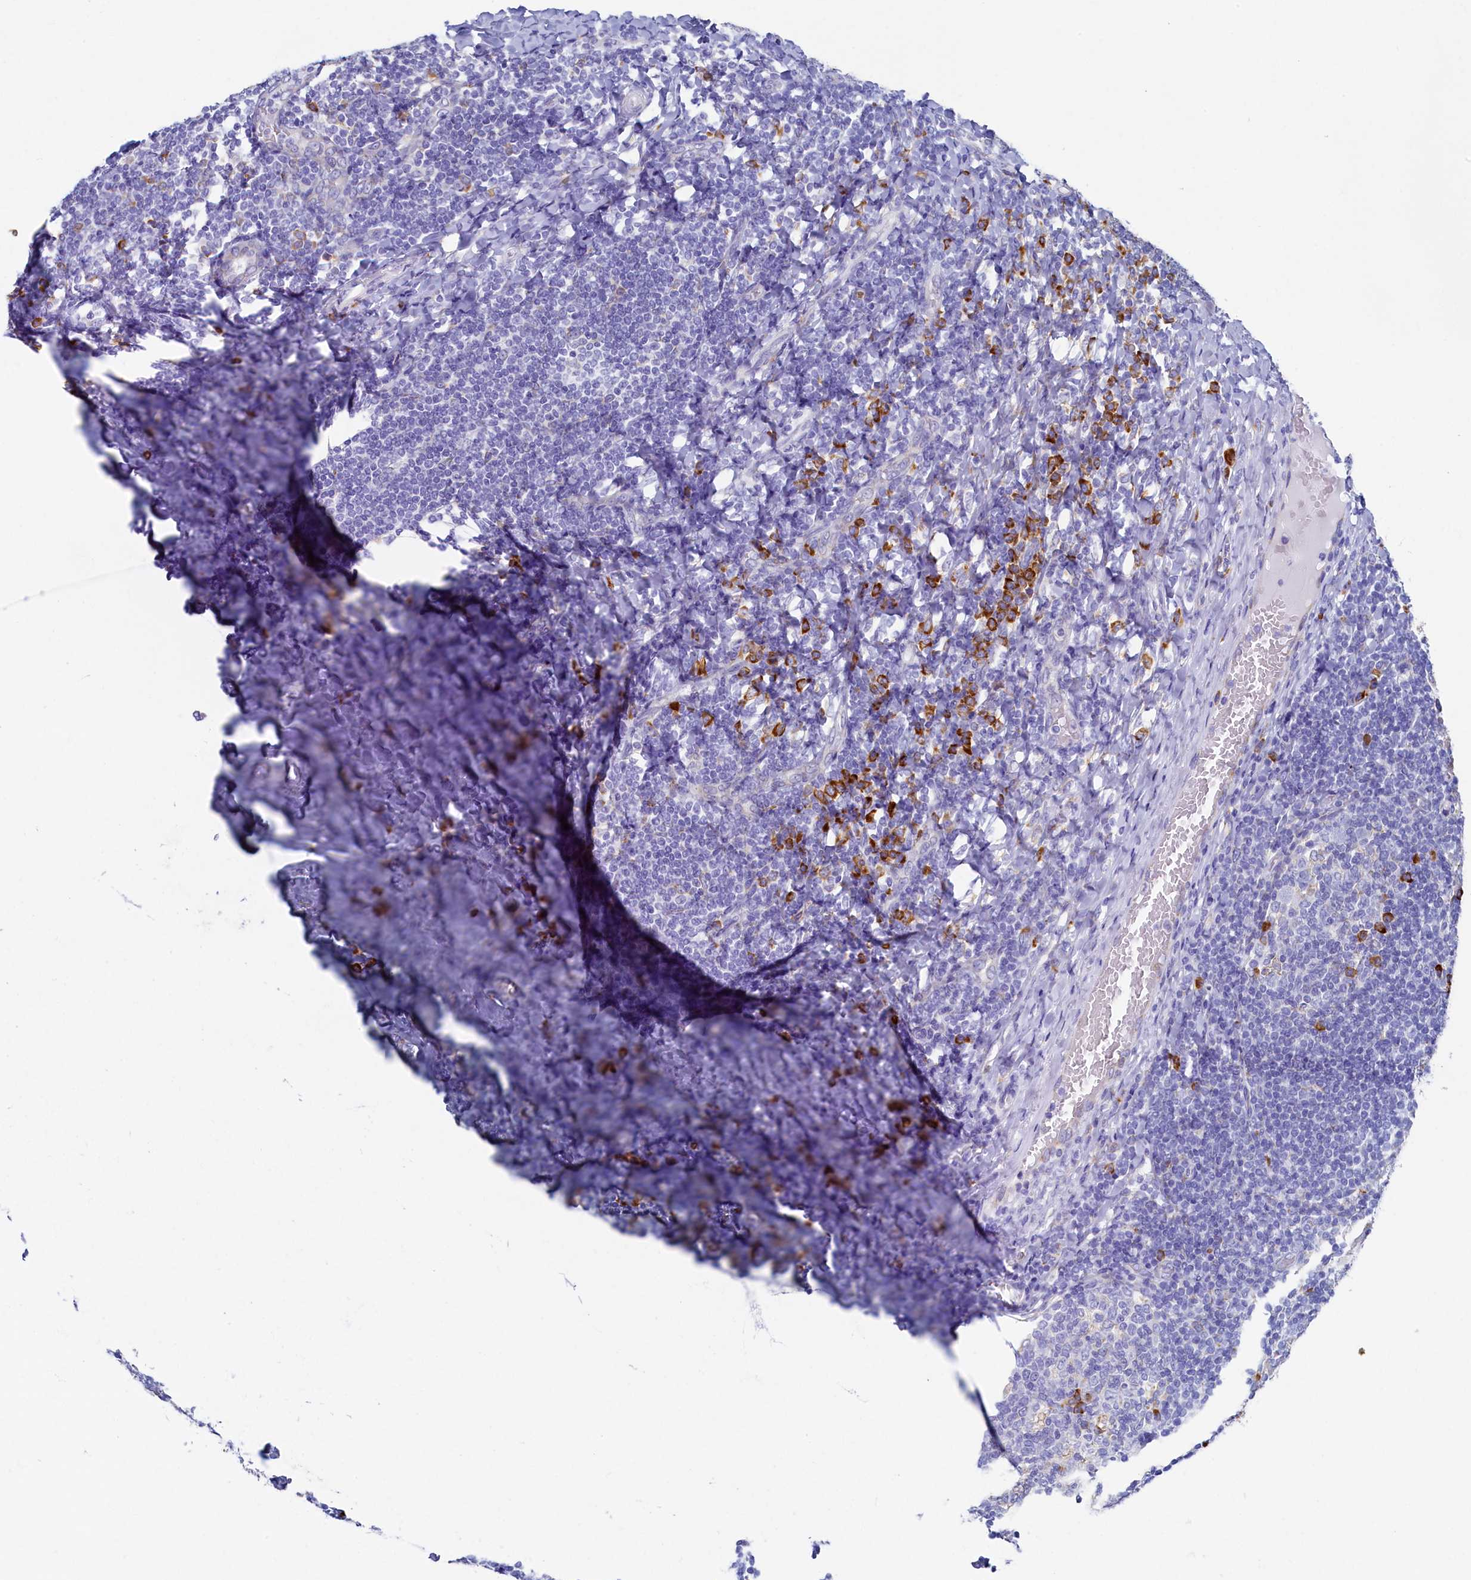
{"staining": {"intensity": "strong", "quantity": "<25%", "location": "cytoplasmic/membranous"}, "tissue": "tonsil", "cell_type": "Germinal center cells", "image_type": "normal", "snomed": [{"axis": "morphology", "description": "Normal tissue, NOS"}, {"axis": "topography", "description": "Tonsil"}], "caption": "A histopathology image showing strong cytoplasmic/membranous expression in approximately <25% of germinal center cells in normal tonsil, as visualized by brown immunohistochemical staining.", "gene": "TMEM18", "patient": {"sex": "female", "age": 19}}